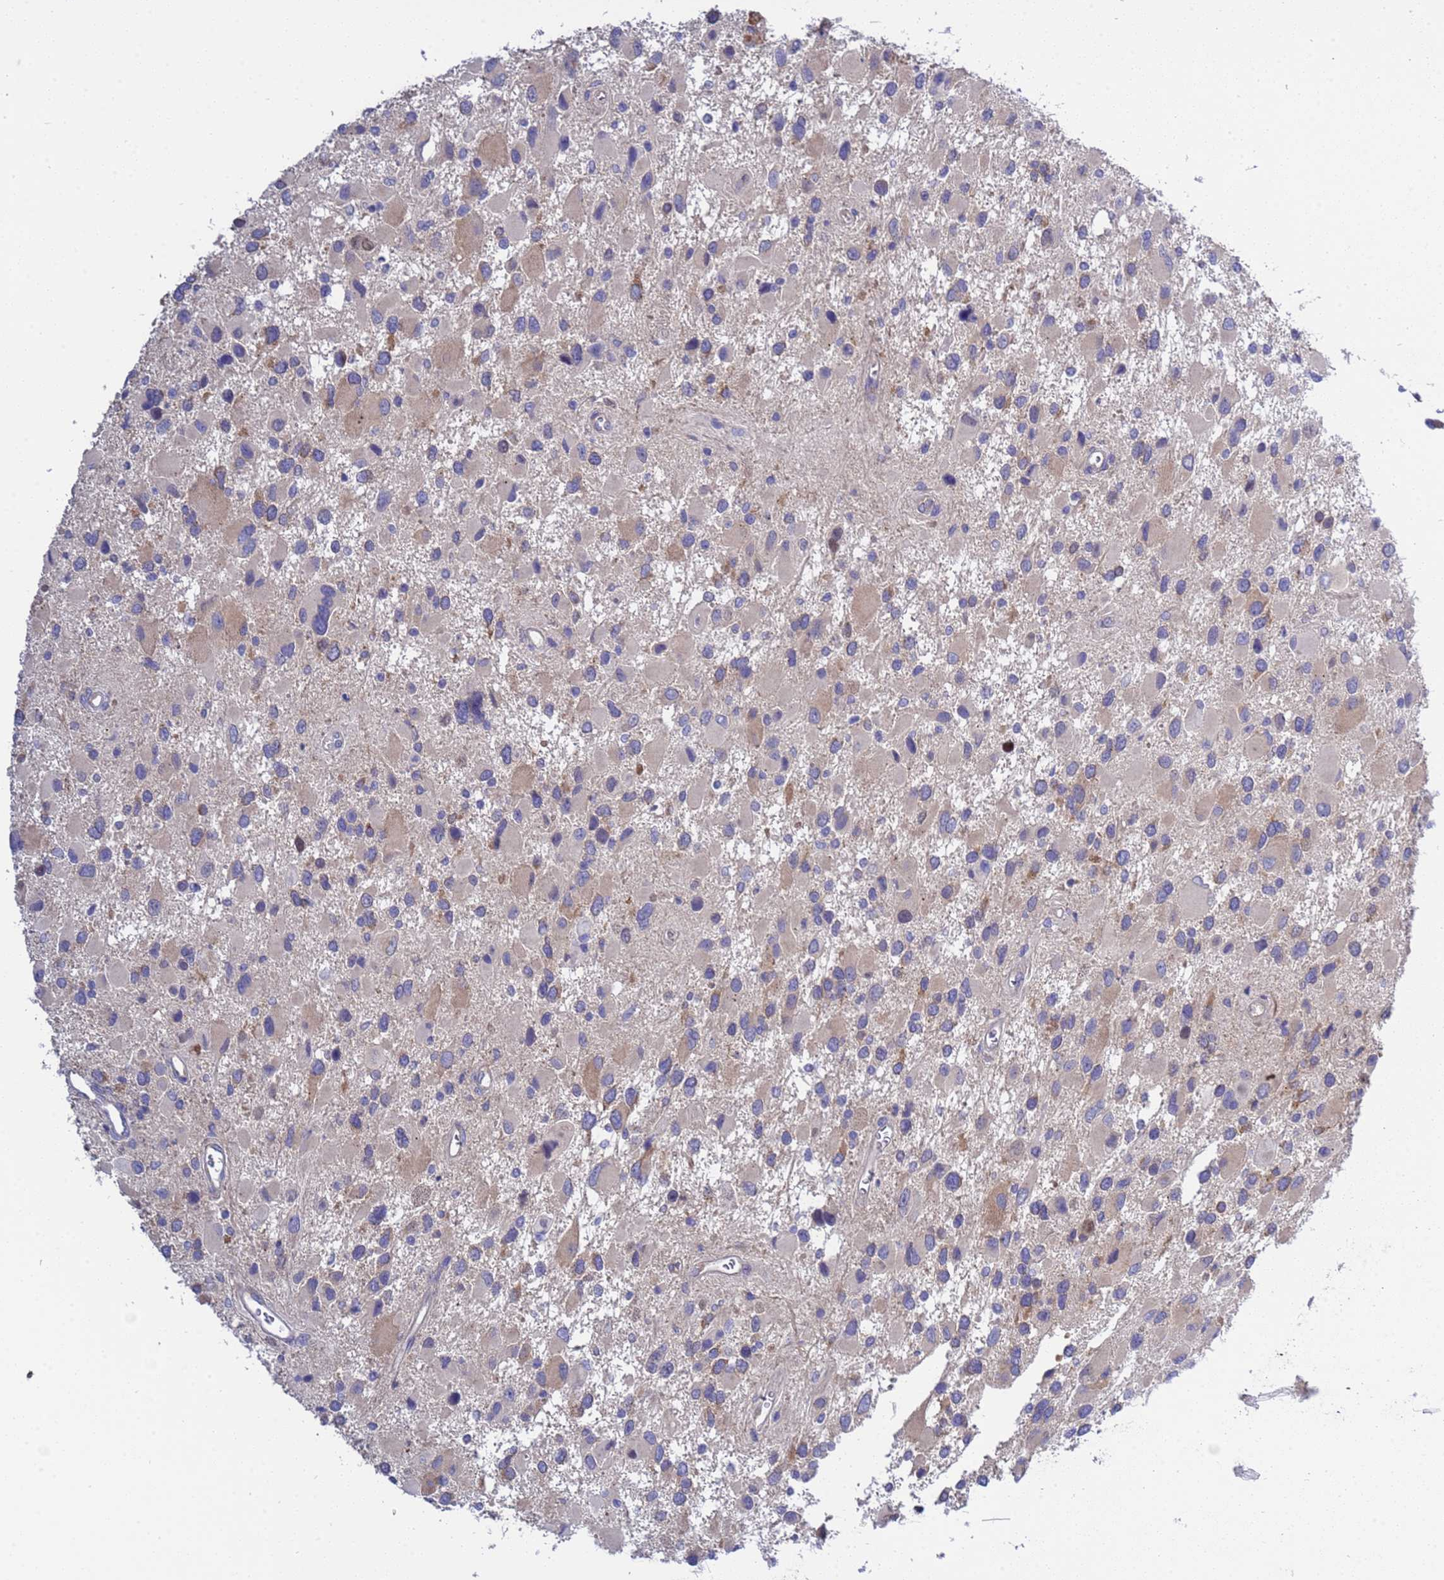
{"staining": {"intensity": "negative", "quantity": "none", "location": "none"}, "tissue": "glioma", "cell_type": "Tumor cells", "image_type": "cancer", "snomed": [{"axis": "morphology", "description": "Glioma, malignant, High grade"}, {"axis": "topography", "description": "Brain"}], "caption": "This histopathology image is of glioma stained with immunohistochemistry to label a protein in brown with the nuclei are counter-stained blue. There is no staining in tumor cells.", "gene": "RC3H2", "patient": {"sex": "male", "age": 53}}